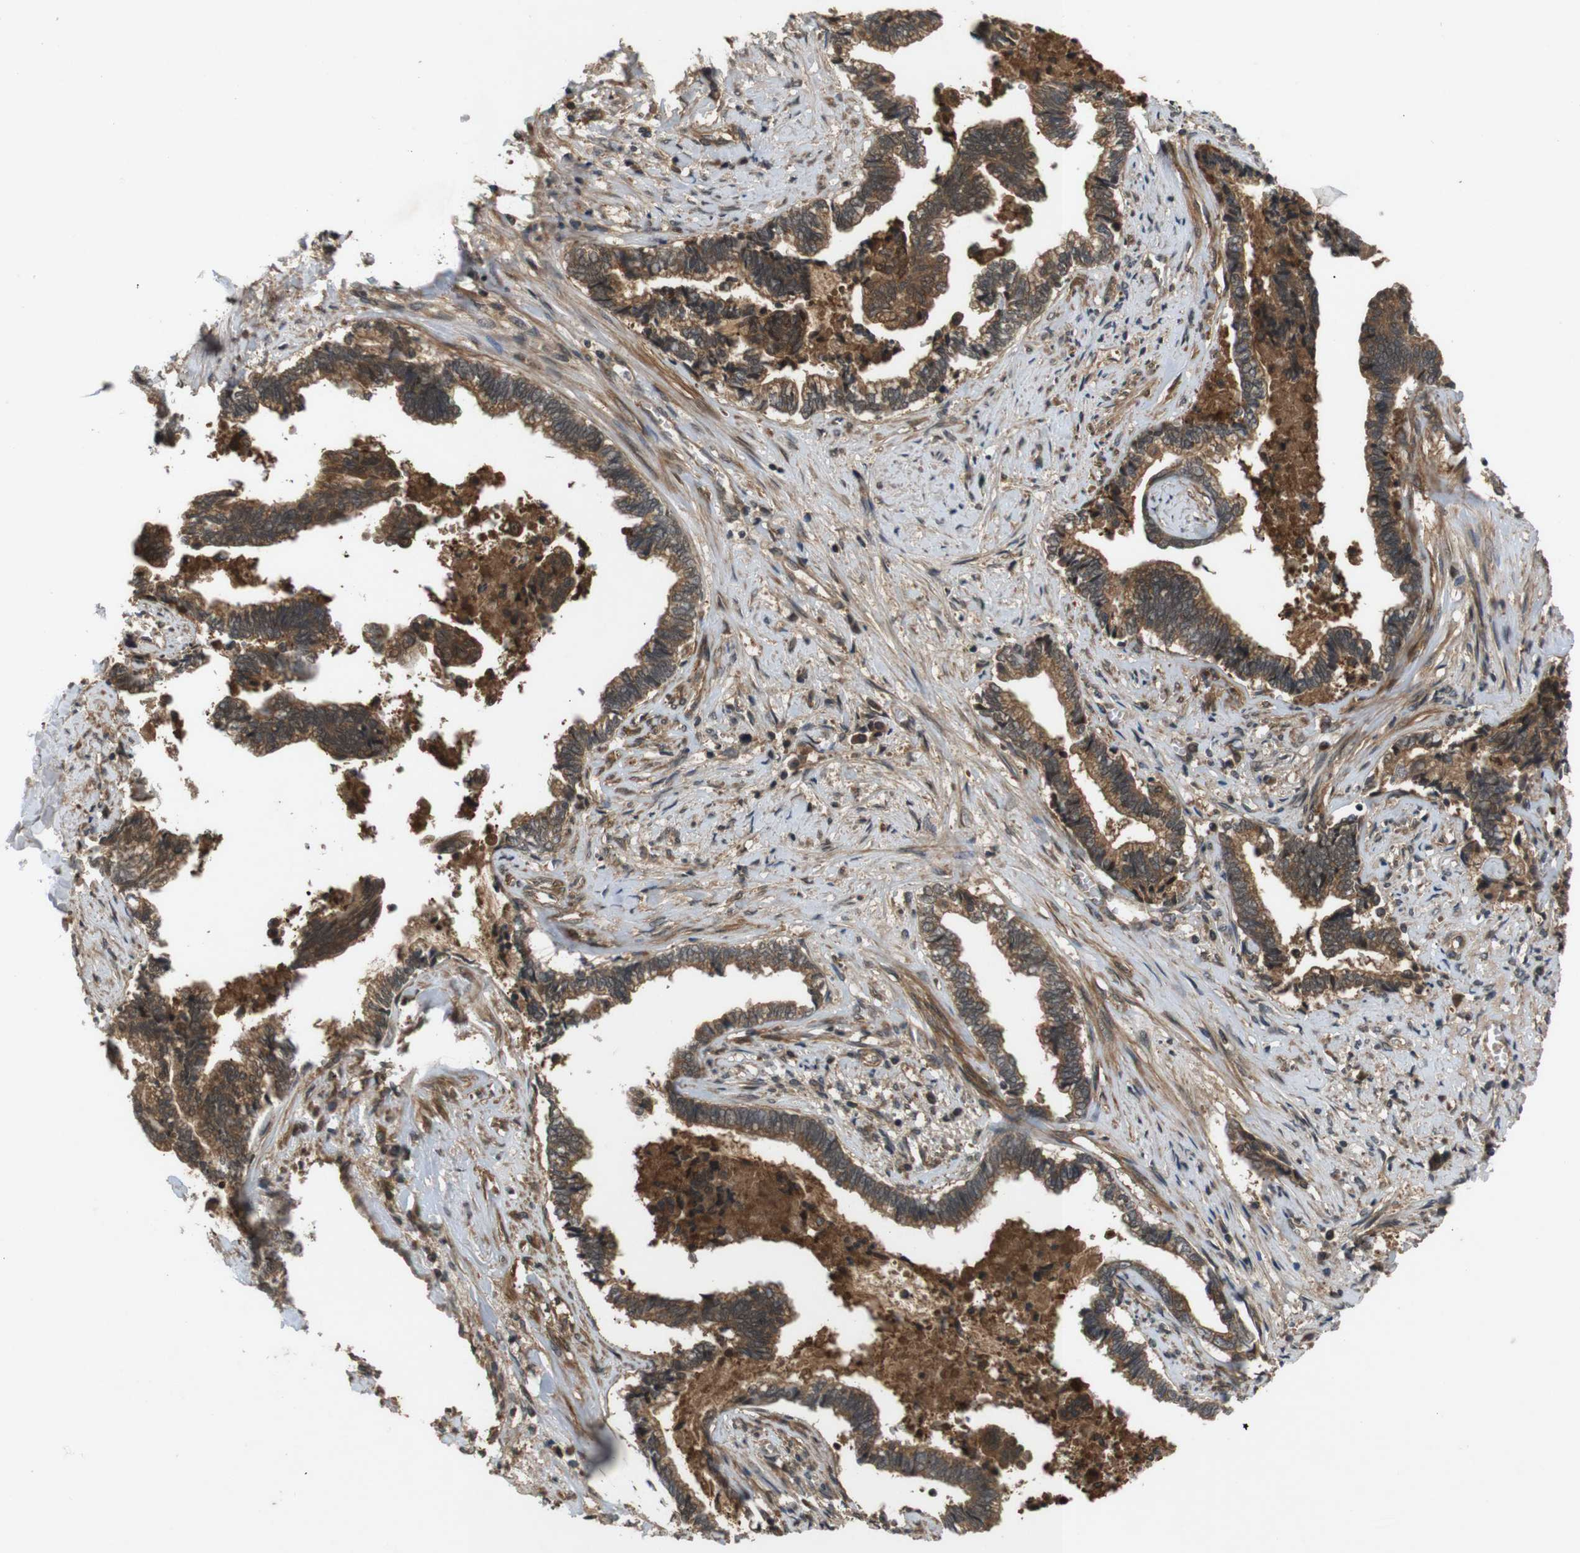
{"staining": {"intensity": "moderate", "quantity": ">75%", "location": "cytoplasmic/membranous"}, "tissue": "liver cancer", "cell_type": "Tumor cells", "image_type": "cancer", "snomed": [{"axis": "morphology", "description": "Cholangiocarcinoma"}, {"axis": "topography", "description": "Liver"}], "caption": "Liver cancer tissue demonstrates moderate cytoplasmic/membranous staining in about >75% of tumor cells, visualized by immunohistochemistry.", "gene": "NFKBIE", "patient": {"sex": "male", "age": 57}}